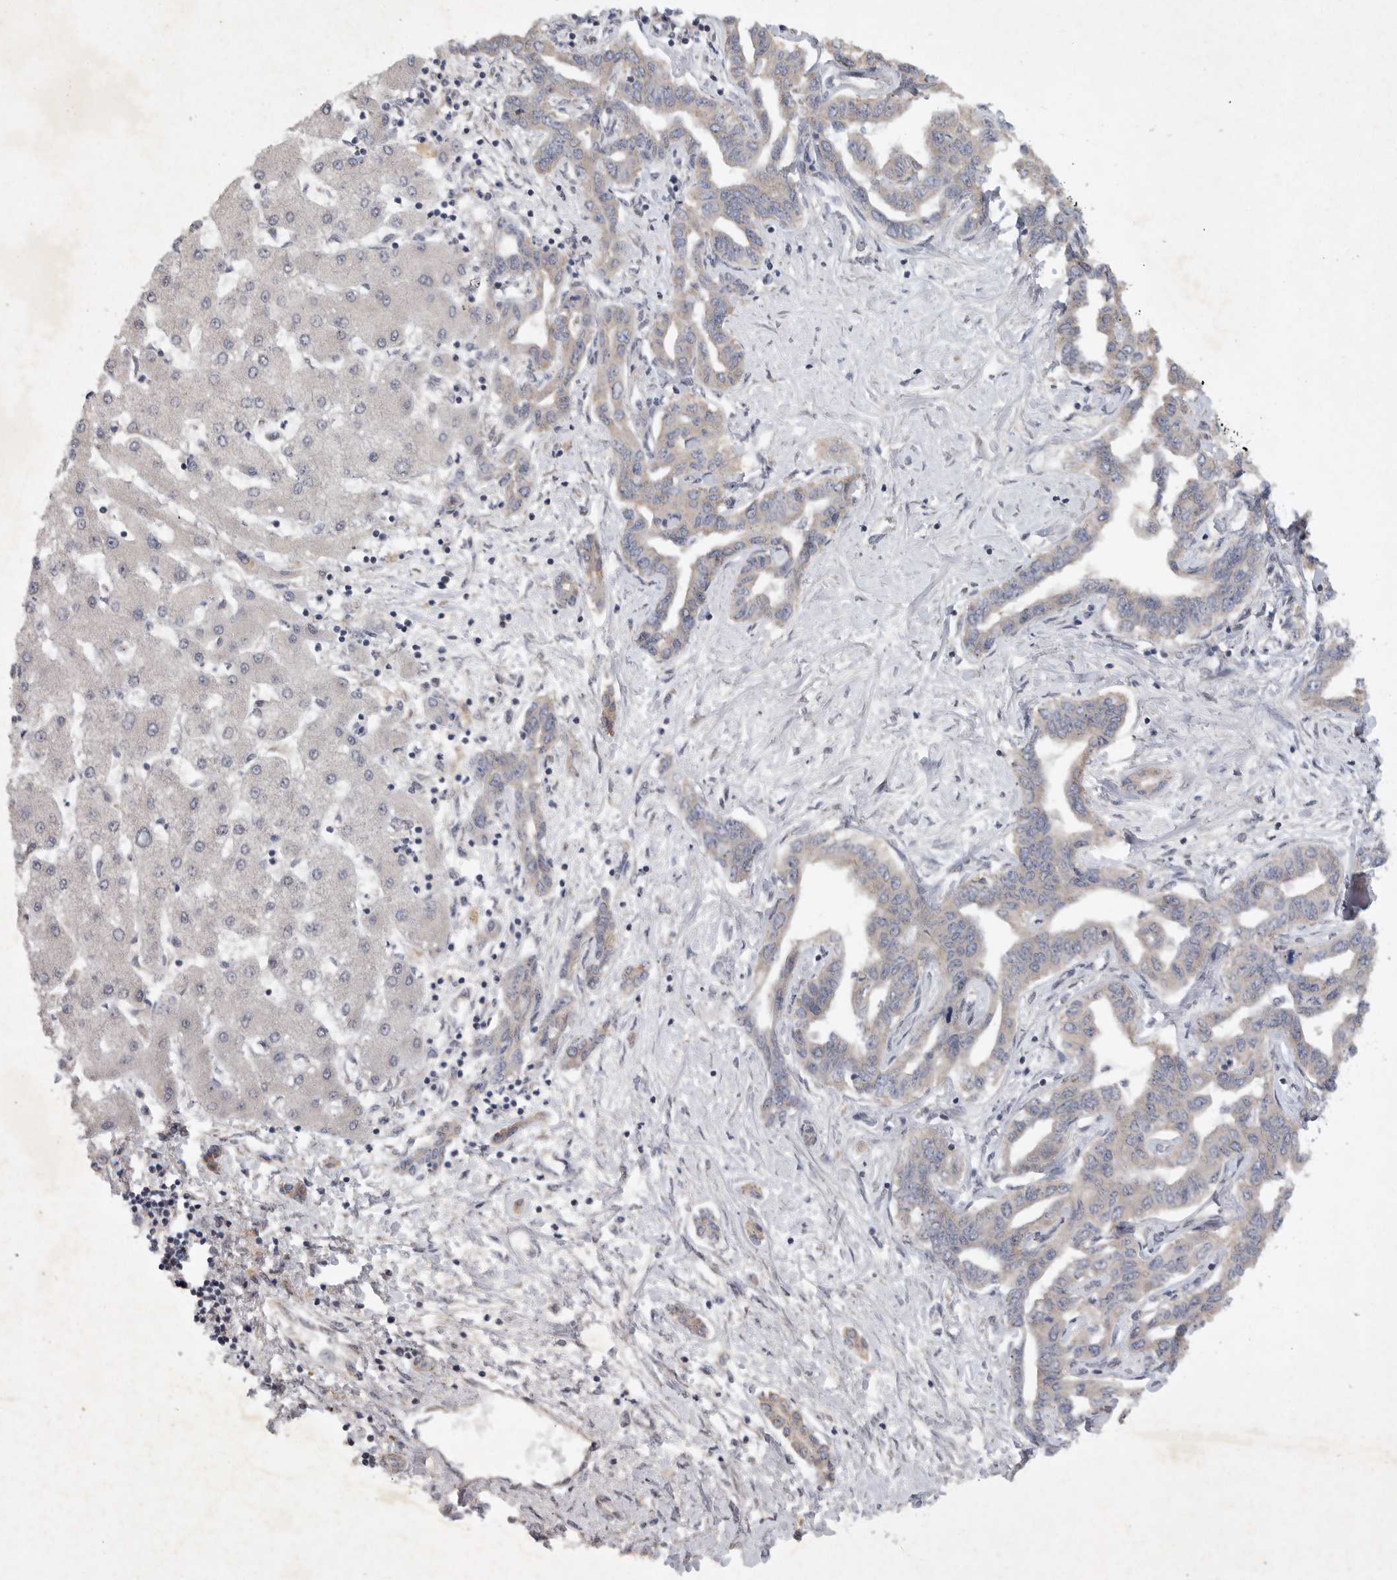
{"staining": {"intensity": "negative", "quantity": "none", "location": "none"}, "tissue": "liver cancer", "cell_type": "Tumor cells", "image_type": "cancer", "snomed": [{"axis": "morphology", "description": "Cholangiocarcinoma"}, {"axis": "topography", "description": "Liver"}], "caption": "Human liver cancer (cholangiocarcinoma) stained for a protein using immunohistochemistry exhibits no staining in tumor cells.", "gene": "EDEM3", "patient": {"sex": "male", "age": 59}}